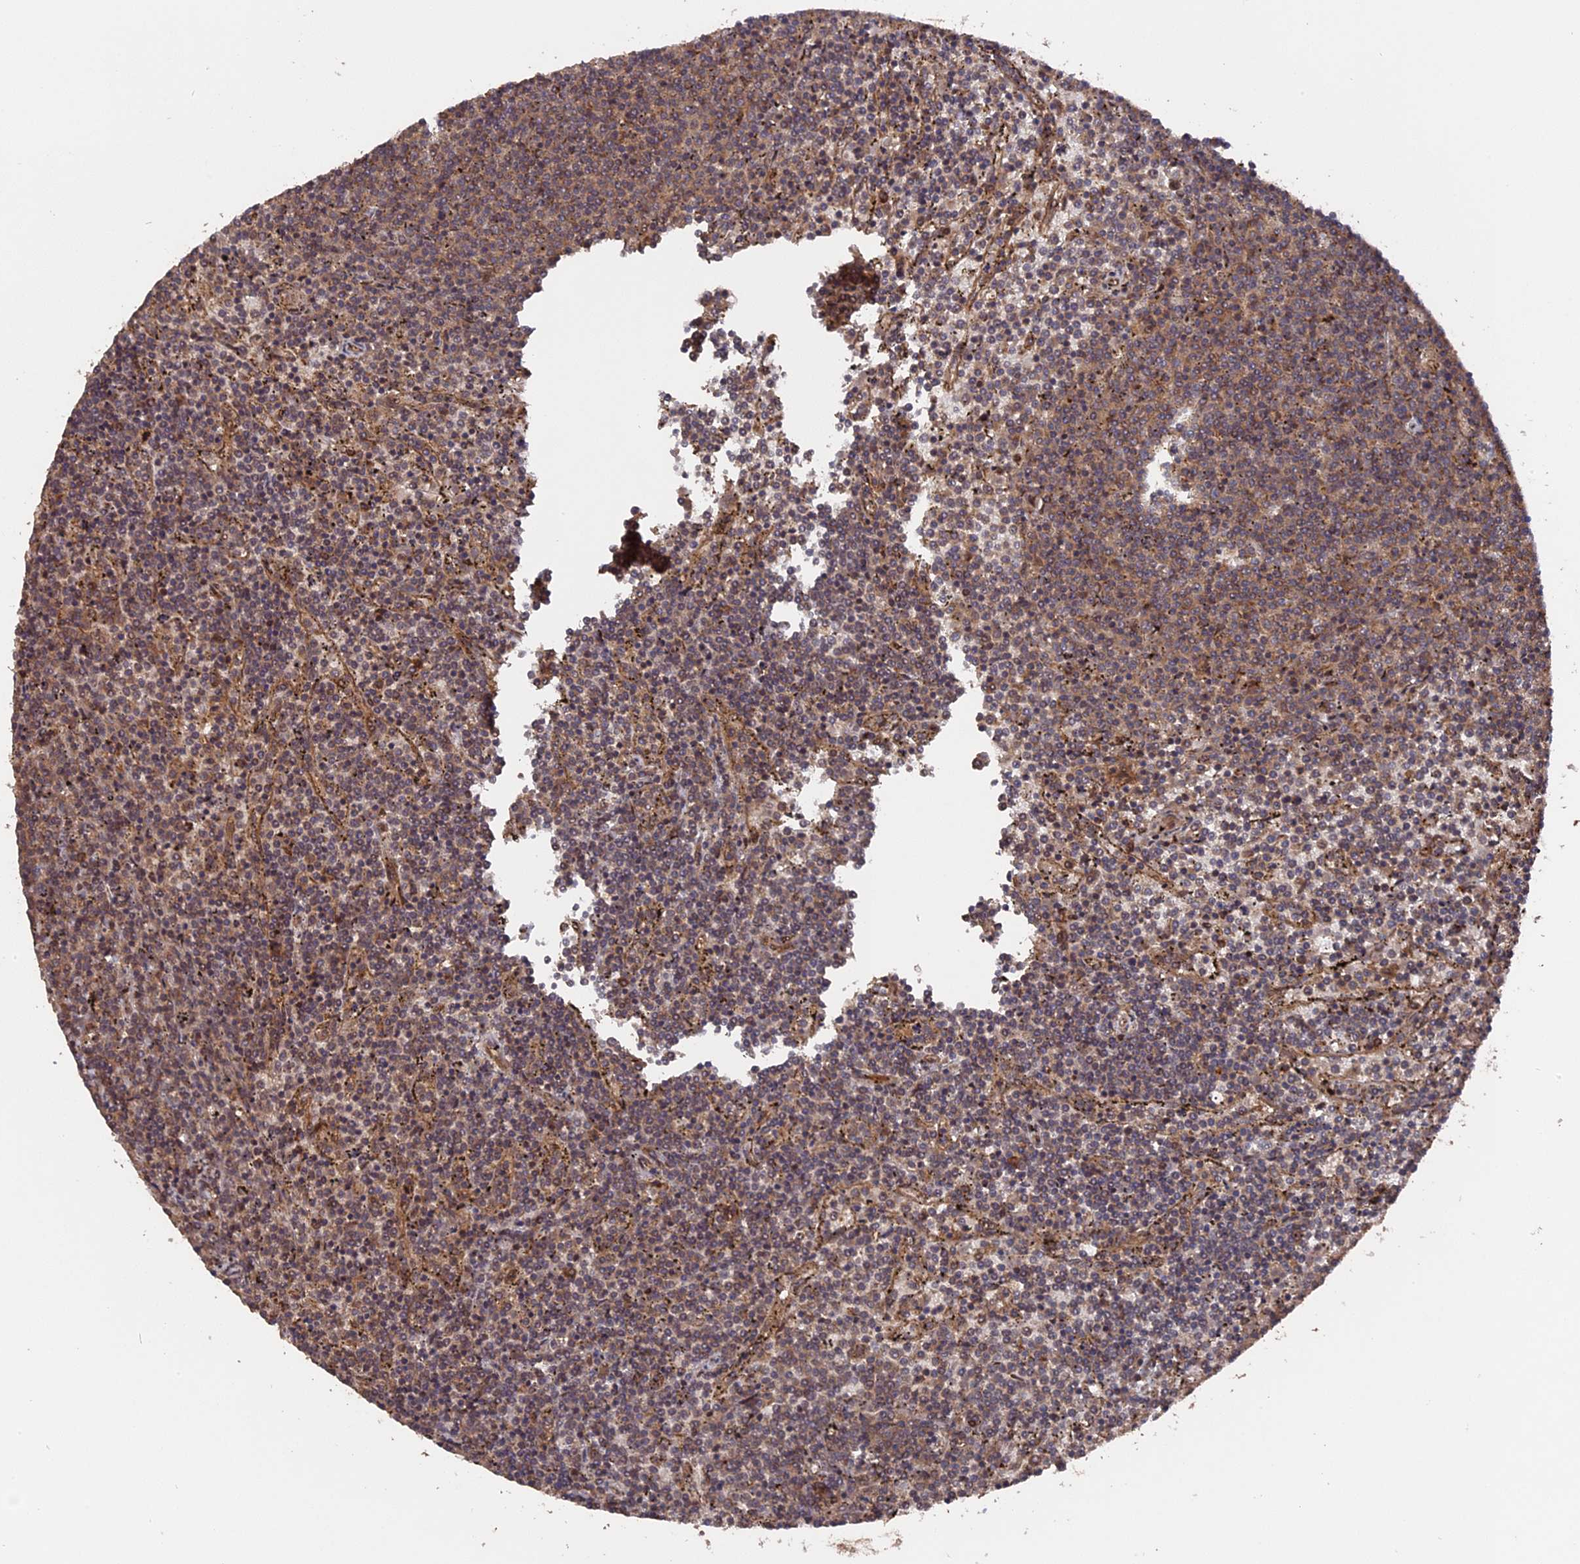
{"staining": {"intensity": "weak", "quantity": "25%-75%", "location": "cytoplasmic/membranous"}, "tissue": "lymphoma", "cell_type": "Tumor cells", "image_type": "cancer", "snomed": [{"axis": "morphology", "description": "Malignant lymphoma, non-Hodgkin's type, Low grade"}, {"axis": "topography", "description": "Spleen"}], "caption": "Lymphoma tissue reveals weak cytoplasmic/membranous positivity in about 25%-75% of tumor cells, visualized by immunohistochemistry.", "gene": "TELO2", "patient": {"sex": "female", "age": 50}}